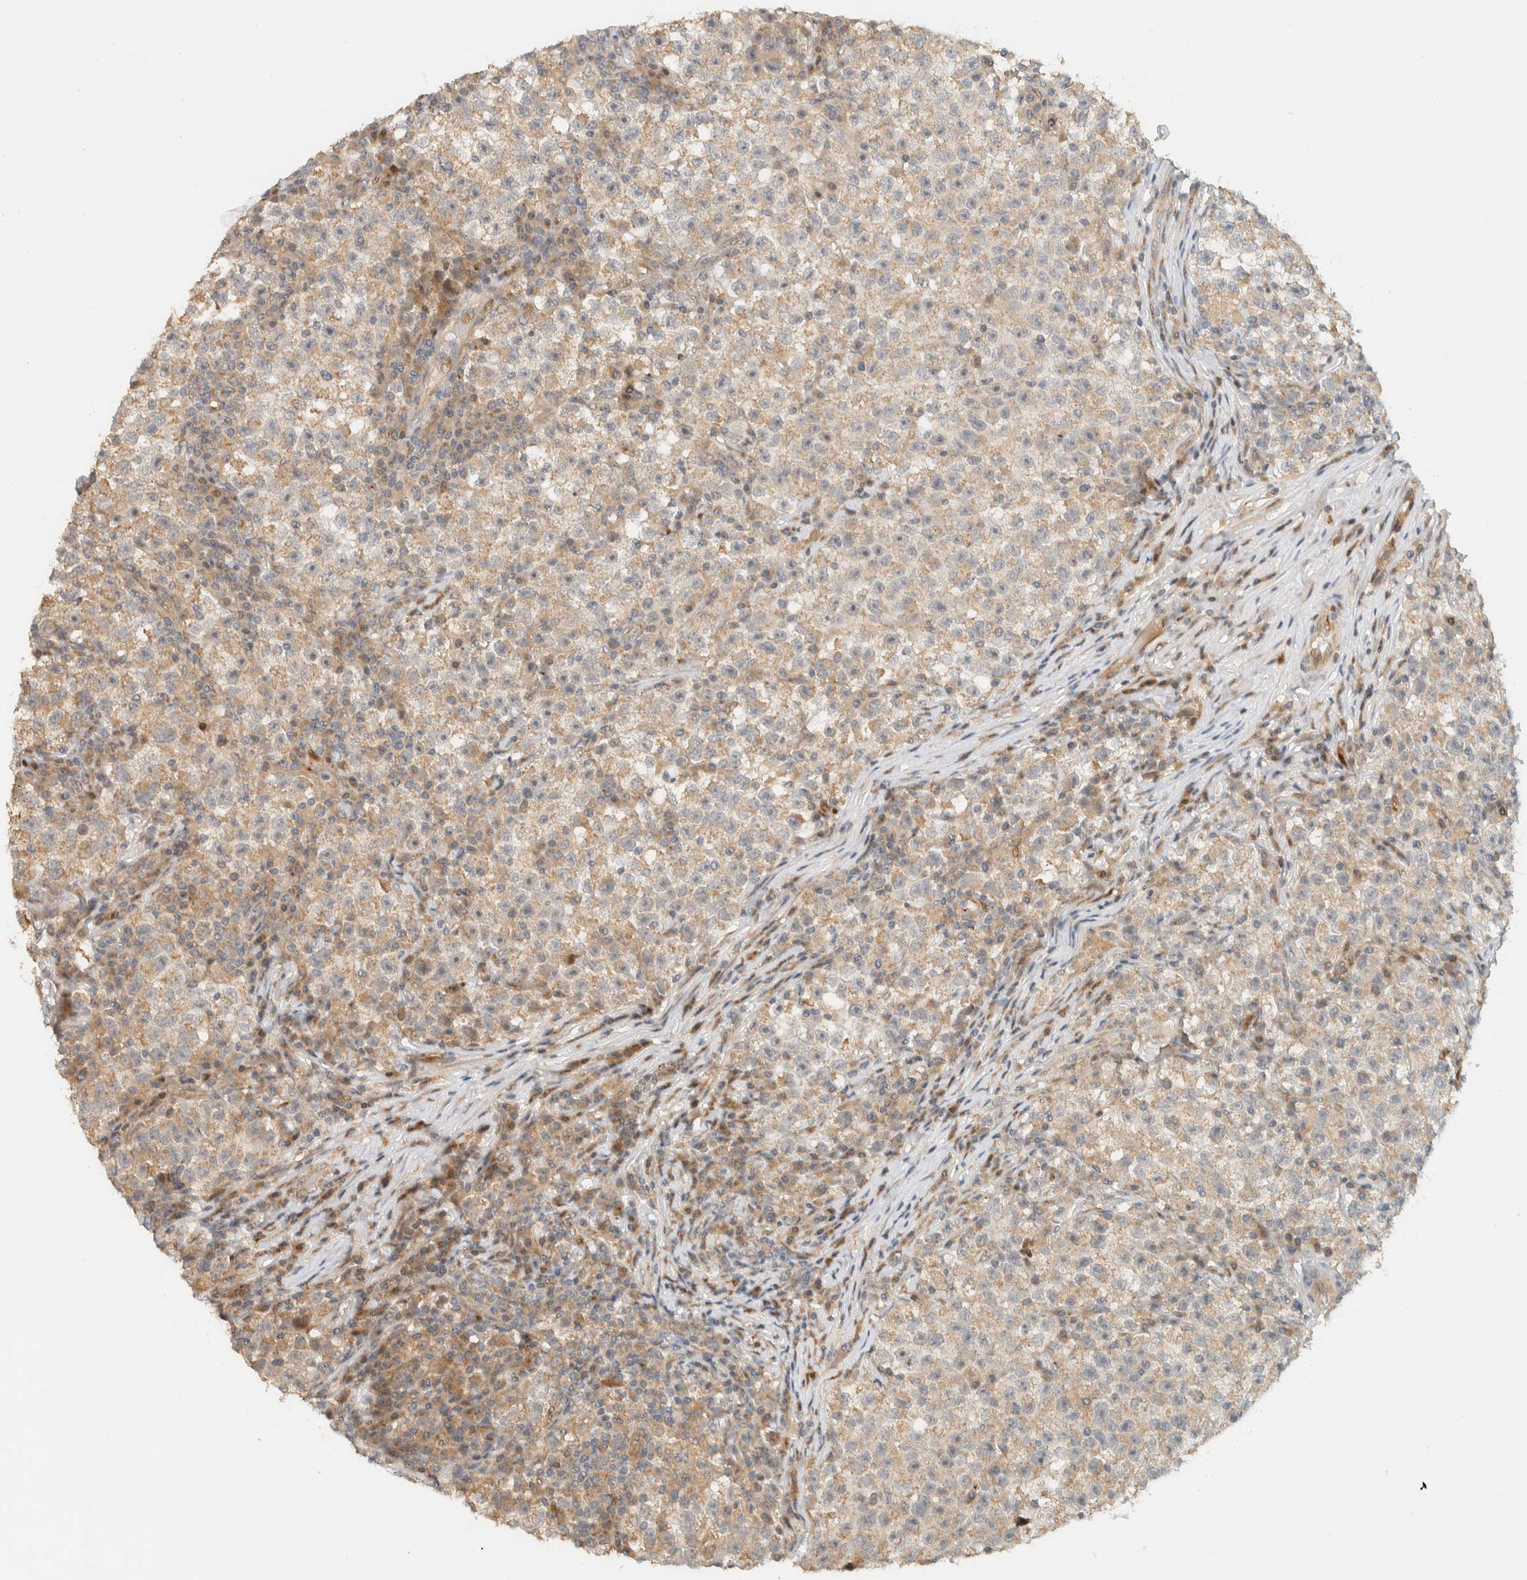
{"staining": {"intensity": "weak", "quantity": "25%-75%", "location": "cytoplasmic/membranous"}, "tissue": "testis cancer", "cell_type": "Tumor cells", "image_type": "cancer", "snomed": [{"axis": "morphology", "description": "Seminoma, NOS"}, {"axis": "topography", "description": "Testis"}], "caption": "A photomicrograph showing weak cytoplasmic/membranous expression in approximately 25%-75% of tumor cells in seminoma (testis), as visualized by brown immunohistochemical staining.", "gene": "CCDC171", "patient": {"sex": "male", "age": 22}}